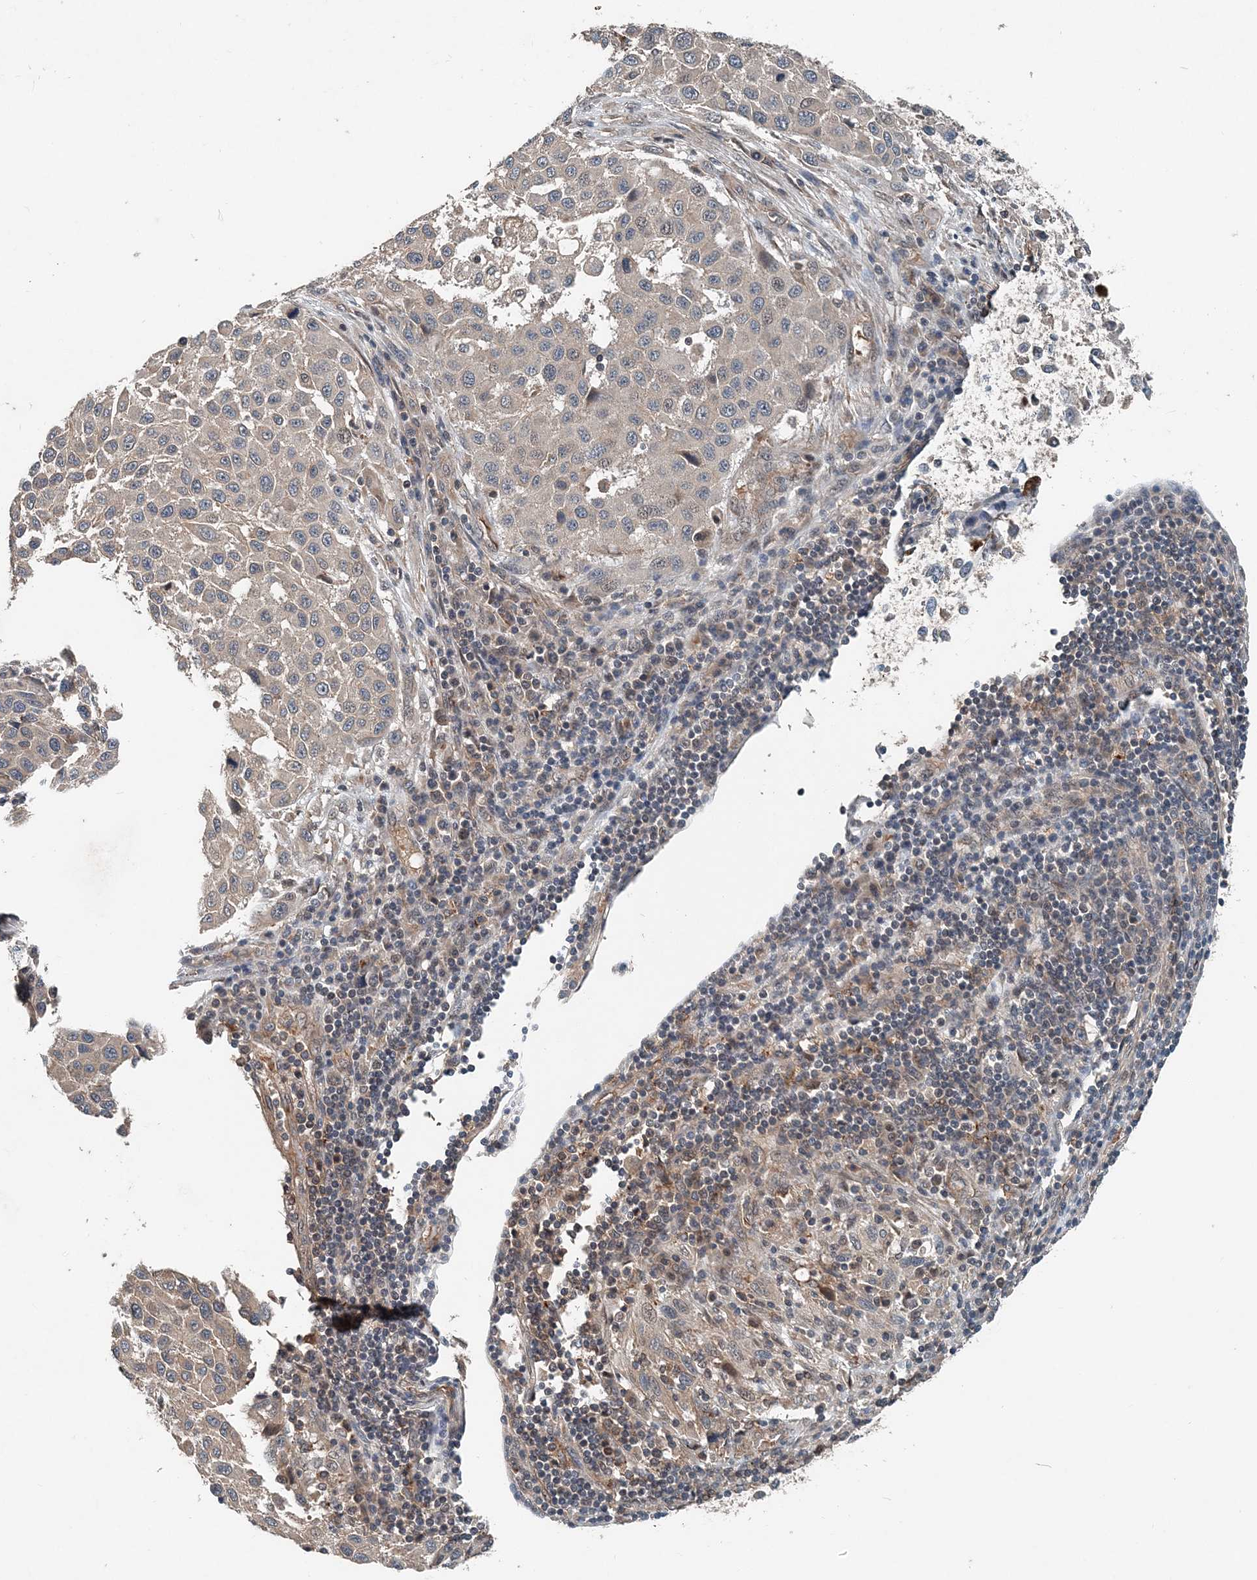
{"staining": {"intensity": "weak", "quantity": "25%-75%", "location": "cytoplasmic/membranous"}, "tissue": "melanoma", "cell_type": "Tumor cells", "image_type": "cancer", "snomed": [{"axis": "morphology", "description": "Malignant melanoma, Metastatic site"}, {"axis": "topography", "description": "Lymph node"}], "caption": "Weak cytoplasmic/membranous expression for a protein is identified in approximately 25%-75% of tumor cells of melanoma using immunohistochemistry.", "gene": "SMPD3", "patient": {"sex": "male", "age": 61}}